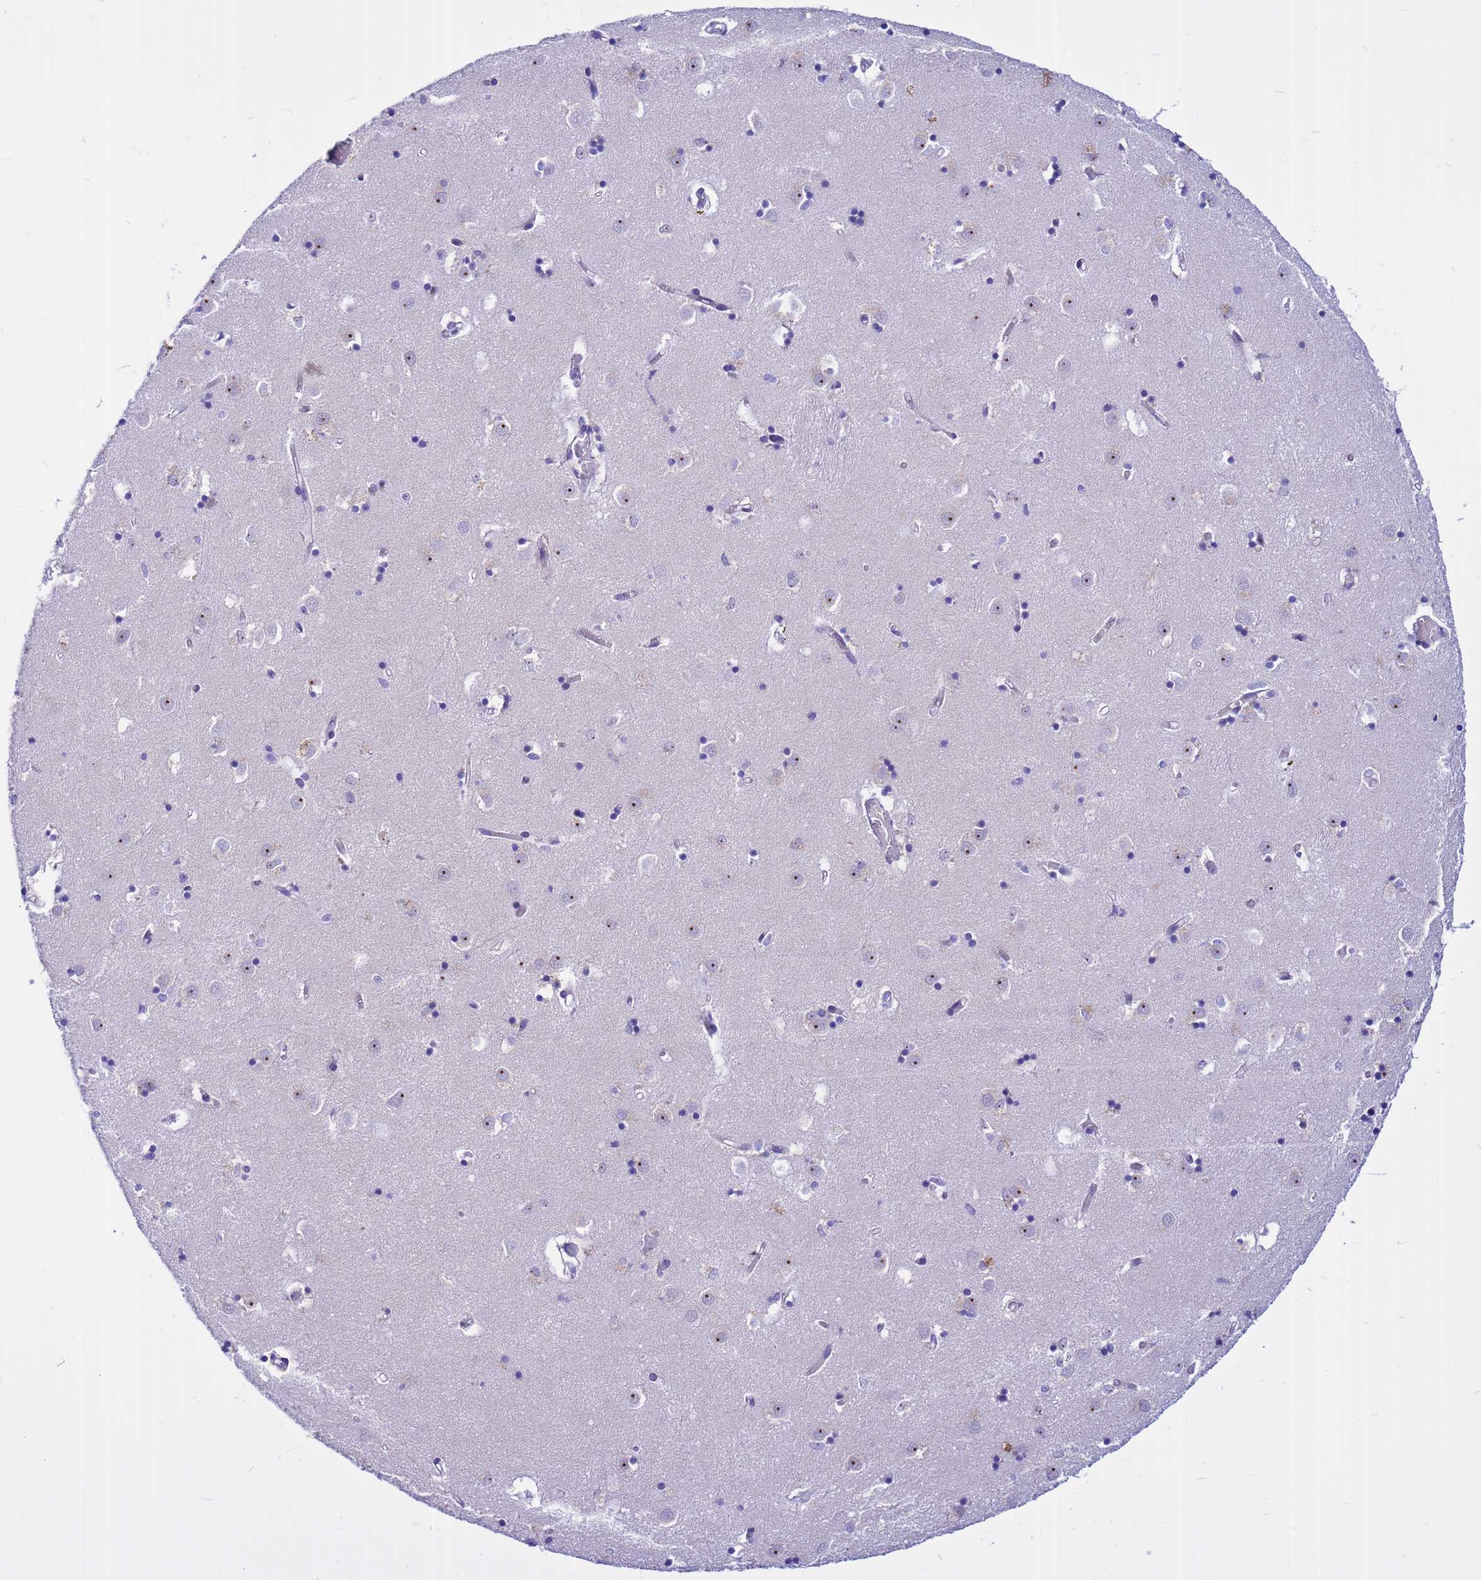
{"staining": {"intensity": "negative", "quantity": "none", "location": "none"}, "tissue": "caudate", "cell_type": "Glial cells", "image_type": "normal", "snomed": [{"axis": "morphology", "description": "Normal tissue, NOS"}, {"axis": "topography", "description": "Lateral ventricle wall"}], "caption": "A high-resolution micrograph shows IHC staining of benign caudate, which demonstrates no significant positivity in glial cells.", "gene": "DMRTC2", "patient": {"sex": "male", "age": 70}}